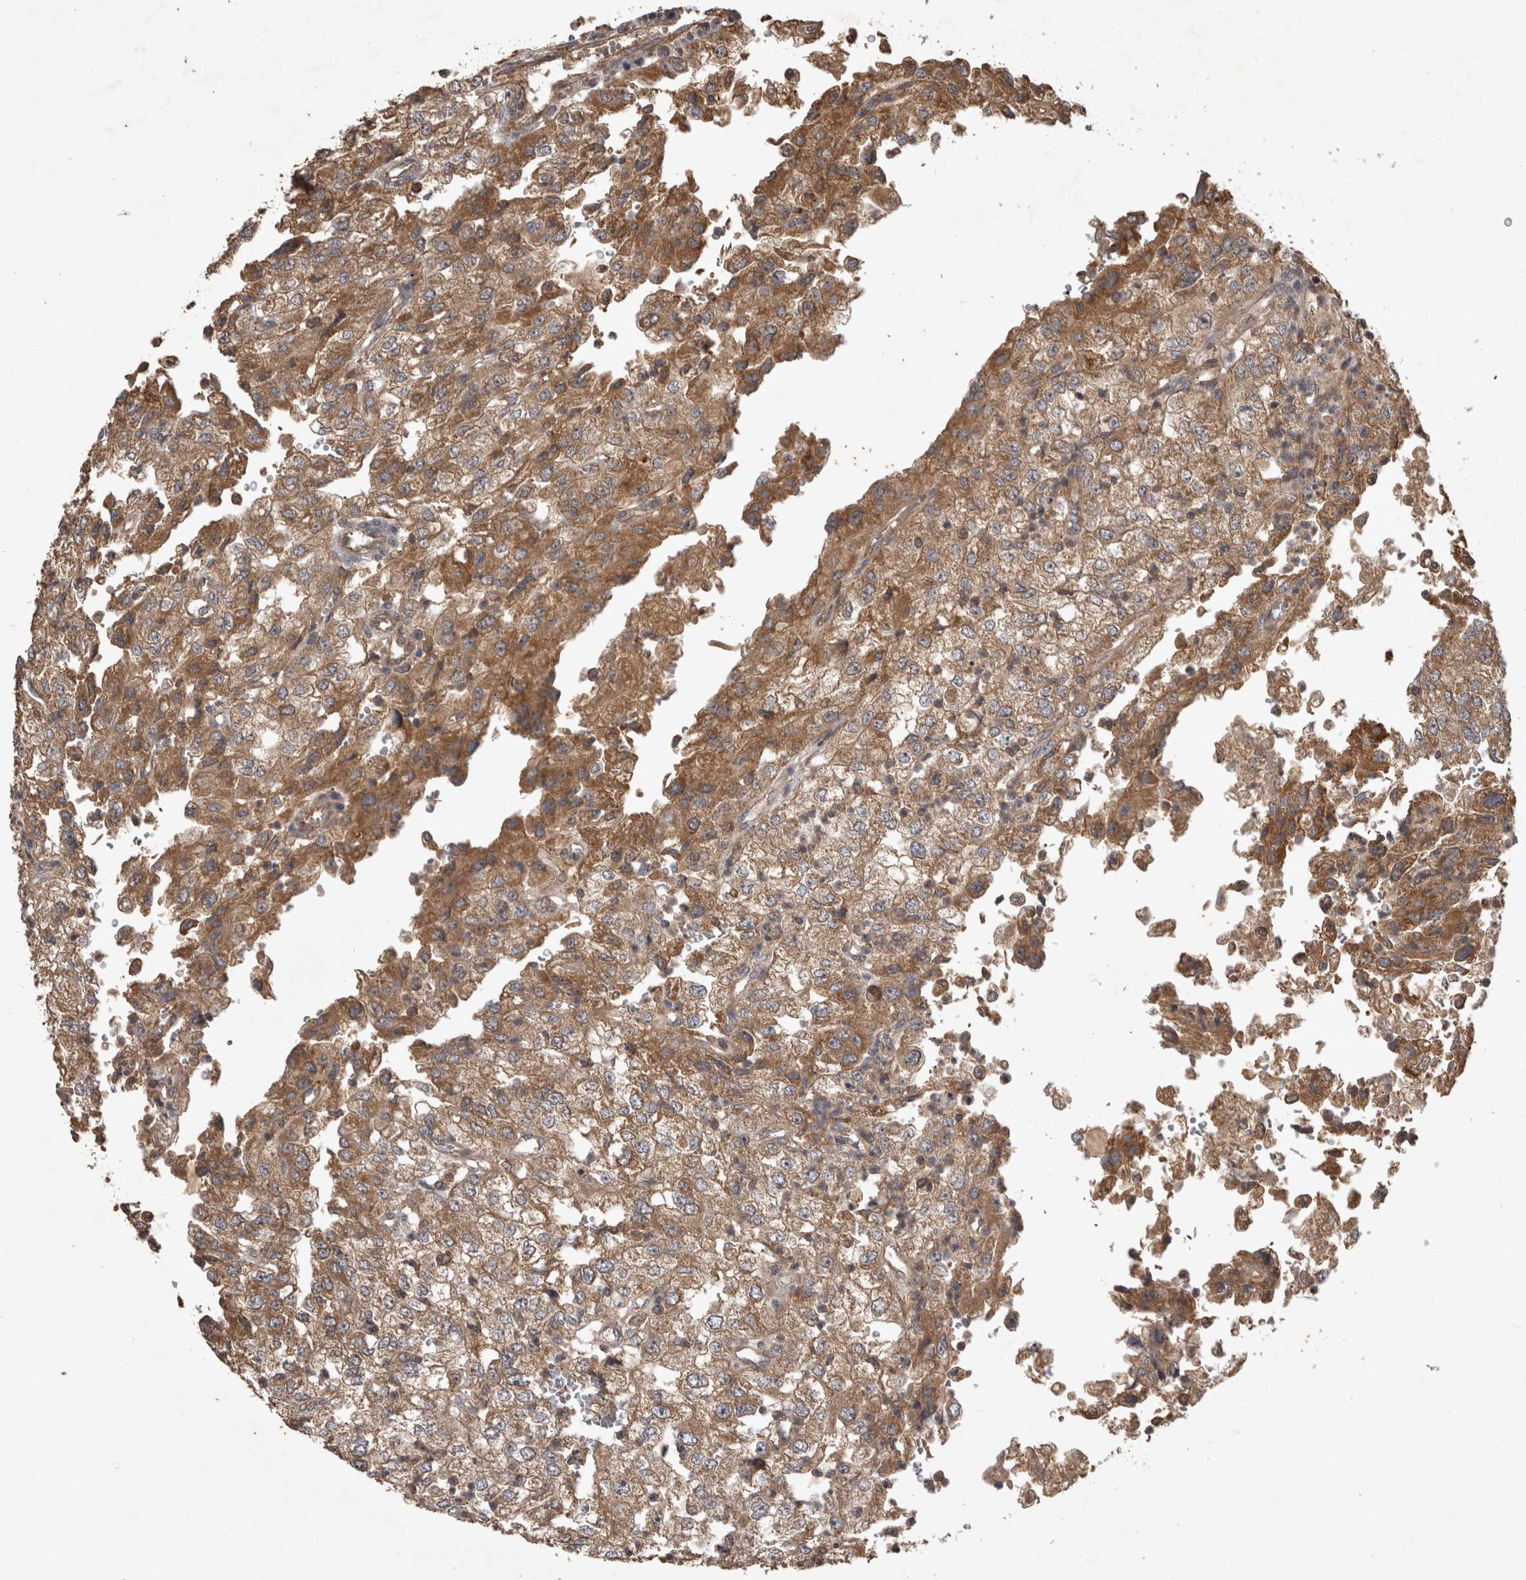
{"staining": {"intensity": "moderate", "quantity": ">75%", "location": "cytoplasmic/membranous"}, "tissue": "renal cancer", "cell_type": "Tumor cells", "image_type": "cancer", "snomed": [{"axis": "morphology", "description": "Adenocarcinoma, NOS"}, {"axis": "topography", "description": "Kidney"}], "caption": "Immunohistochemistry staining of renal cancer (adenocarcinoma), which demonstrates medium levels of moderate cytoplasmic/membranous expression in approximately >75% of tumor cells indicating moderate cytoplasmic/membranous protein staining. The staining was performed using DAB (3,3'-diaminobenzidine) (brown) for protein detection and nuclei were counterstained in hematoxylin (blue).", "gene": "TRMT61B", "patient": {"sex": "female", "age": 54}}